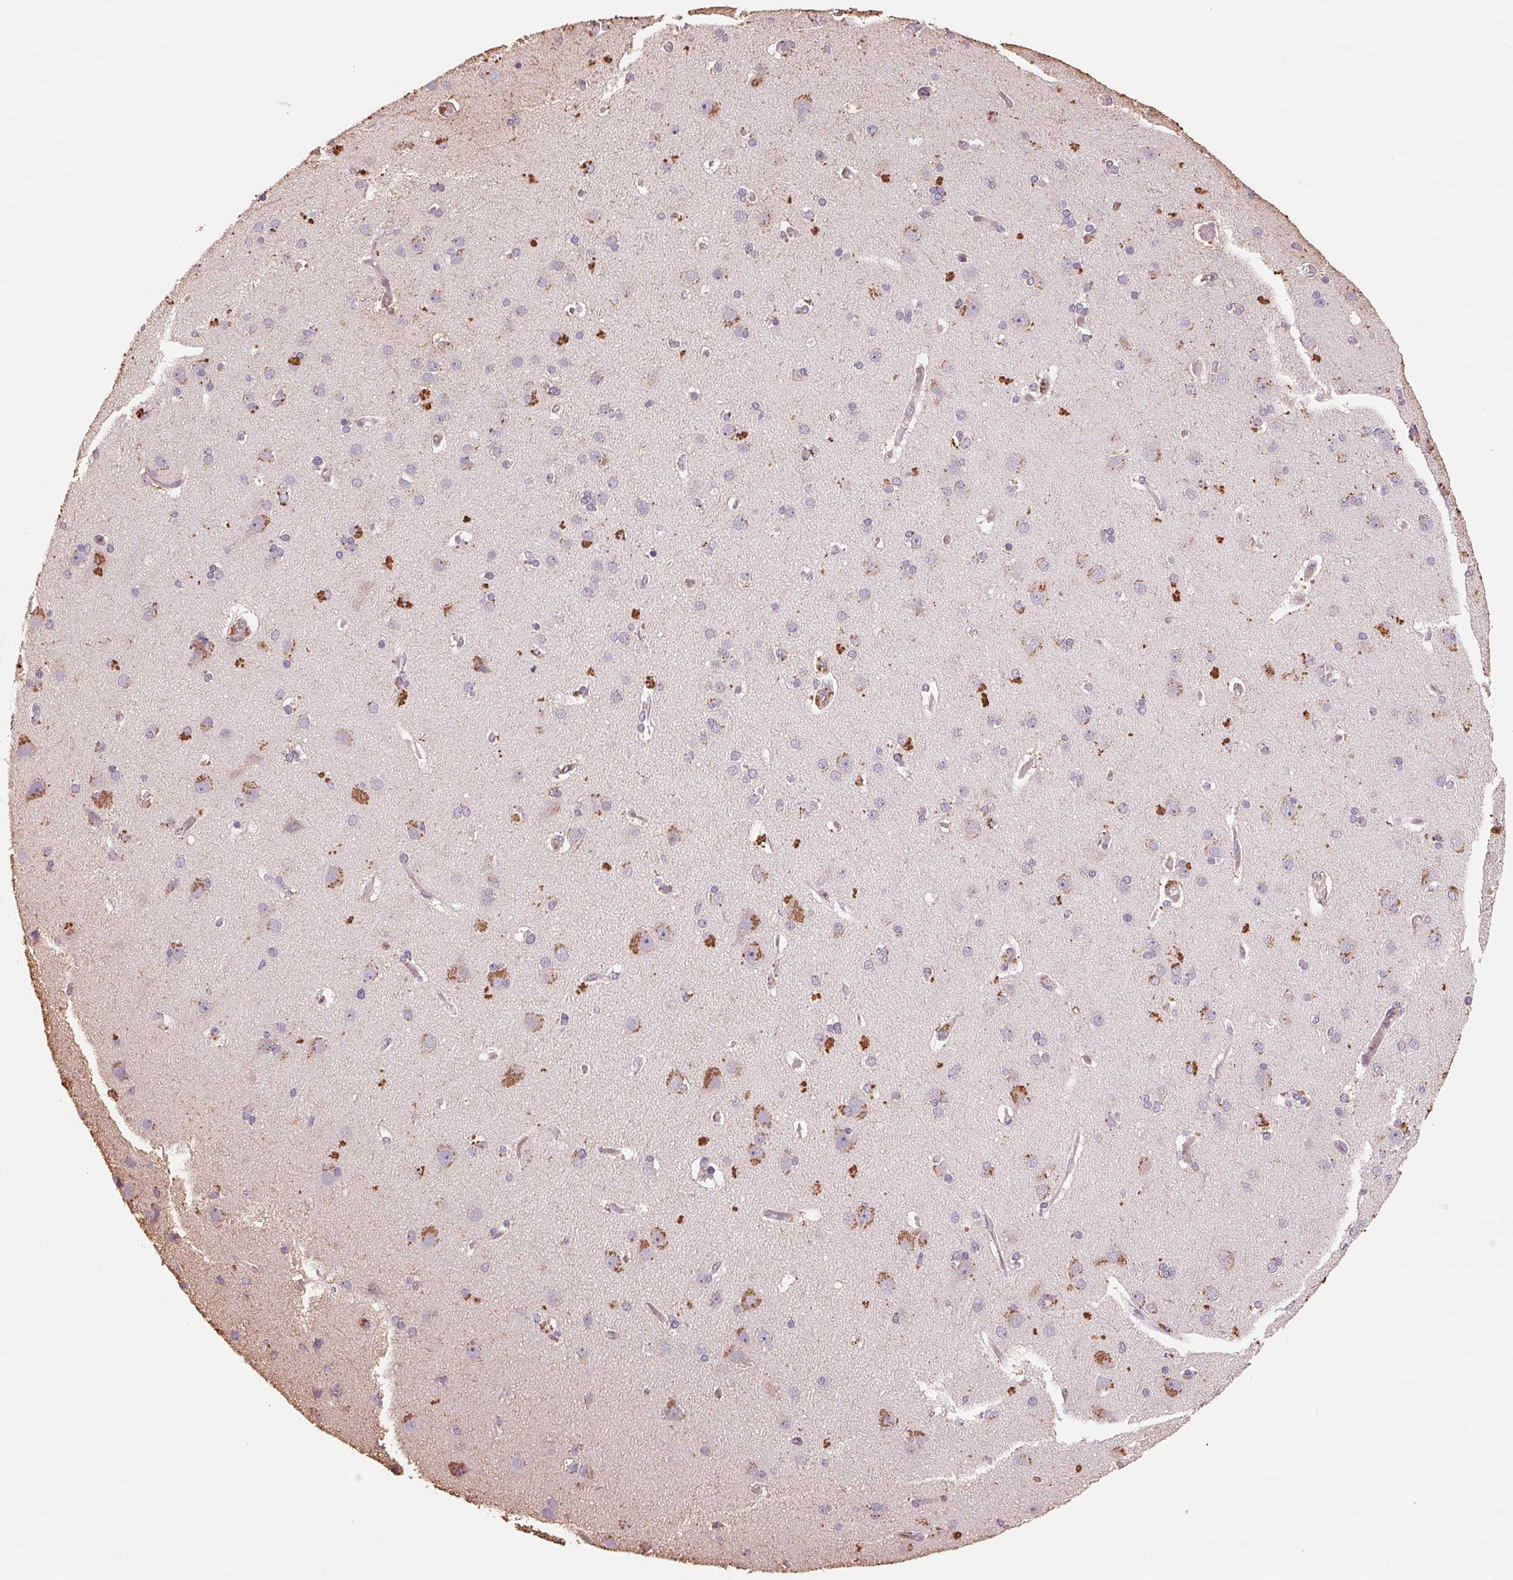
{"staining": {"intensity": "negative", "quantity": "none", "location": "none"}, "tissue": "cerebral cortex", "cell_type": "Endothelial cells", "image_type": "normal", "snomed": [{"axis": "morphology", "description": "Normal tissue, NOS"}, {"axis": "morphology", "description": "Glioma, malignant, High grade"}, {"axis": "topography", "description": "Cerebral cortex"}], "caption": "An immunohistochemistry image of unremarkable cerebral cortex is shown. There is no staining in endothelial cells of cerebral cortex. (Brightfield microscopy of DAB (3,3'-diaminobenzidine) immunohistochemistry at high magnification).", "gene": "IL9R", "patient": {"sex": "male", "age": 71}}